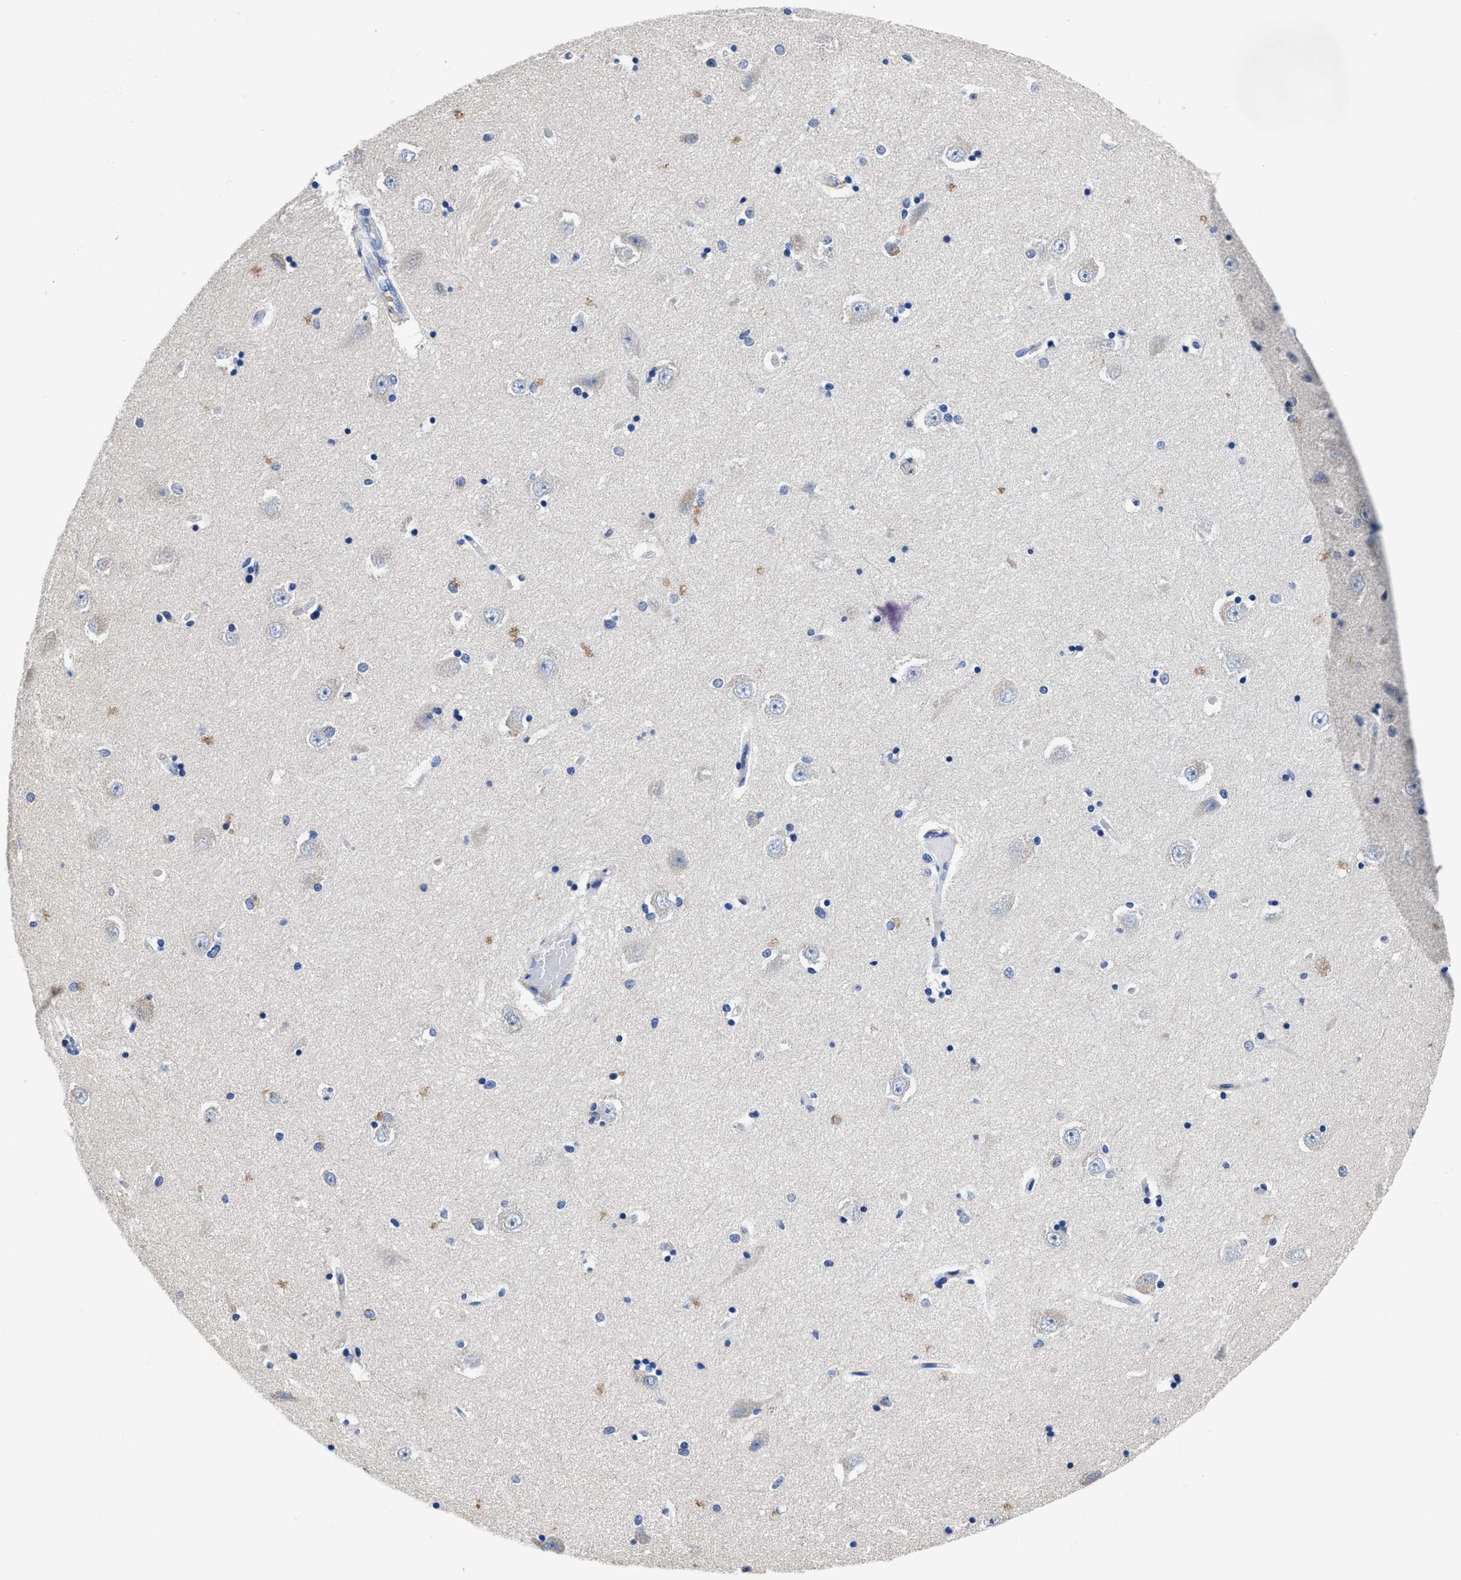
{"staining": {"intensity": "negative", "quantity": "none", "location": "none"}, "tissue": "hippocampus", "cell_type": "Glial cells", "image_type": "normal", "snomed": [{"axis": "morphology", "description": "Normal tissue, NOS"}, {"axis": "topography", "description": "Hippocampus"}], "caption": "A photomicrograph of hippocampus stained for a protein displays no brown staining in glial cells.", "gene": "HOOK1", "patient": {"sex": "male", "age": 45}}